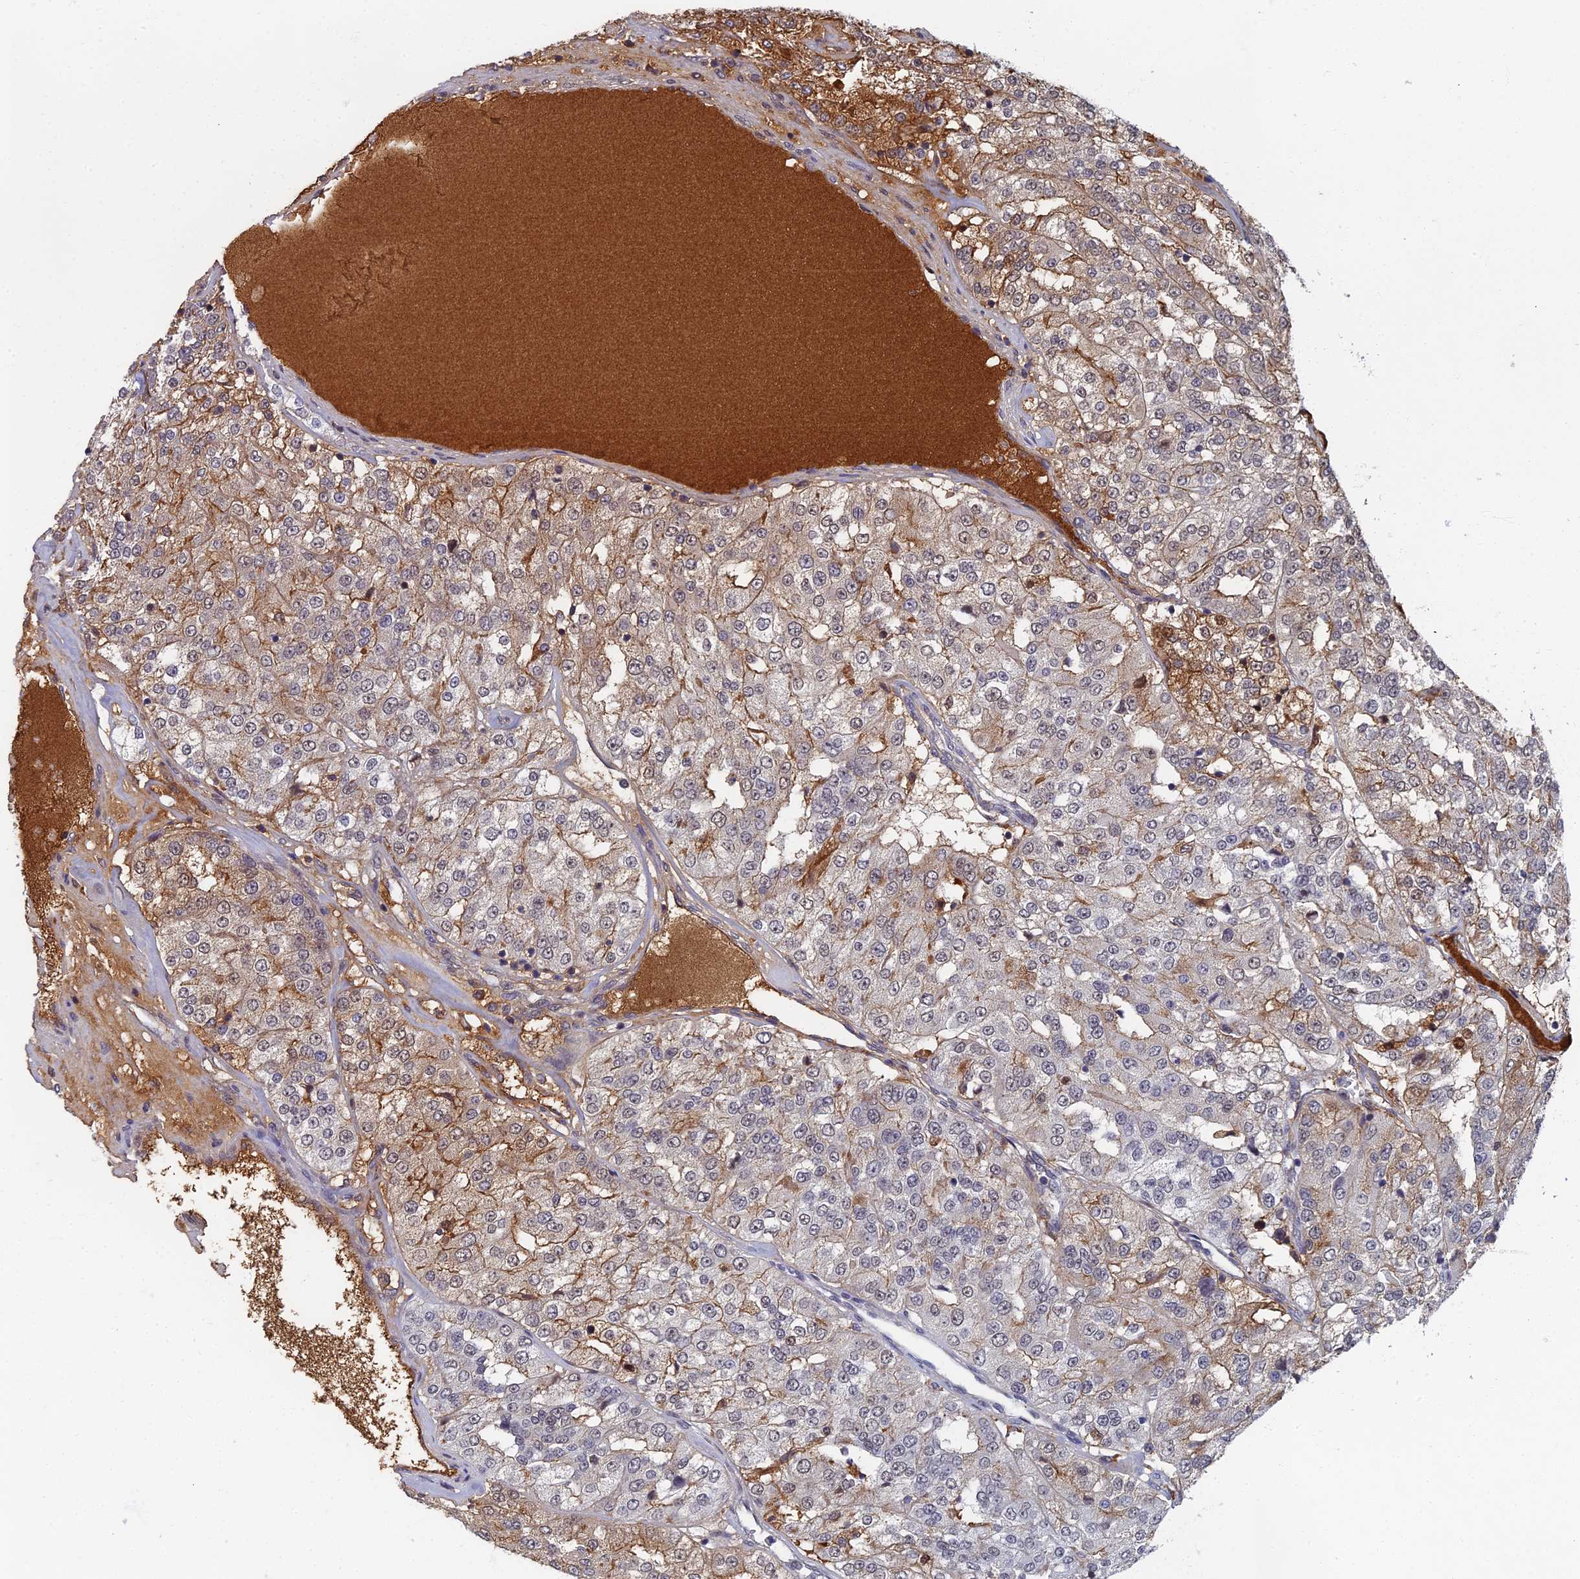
{"staining": {"intensity": "weak", "quantity": "25%-75%", "location": "cytoplasmic/membranous"}, "tissue": "renal cancer", "cell_type": "Tumor cells", "image_type": "cancer", "snomed": [{"axis": "morphology", "description": "Adenocarcinoma, NOS"}, {"axis": "topography", "description": "Kidney"}], "caption": "A brown stain shows weak cytoplasmic/membranous positivity of a protein in human renal cancer (adenocarcinoma) tumor cells. (DAB (3,3'-diaminobenzidine) IHC, brown staining for protein, blue staining for nuclei).", "gene": "TAF13", "patient": {"sex": "female", "age": 63}}